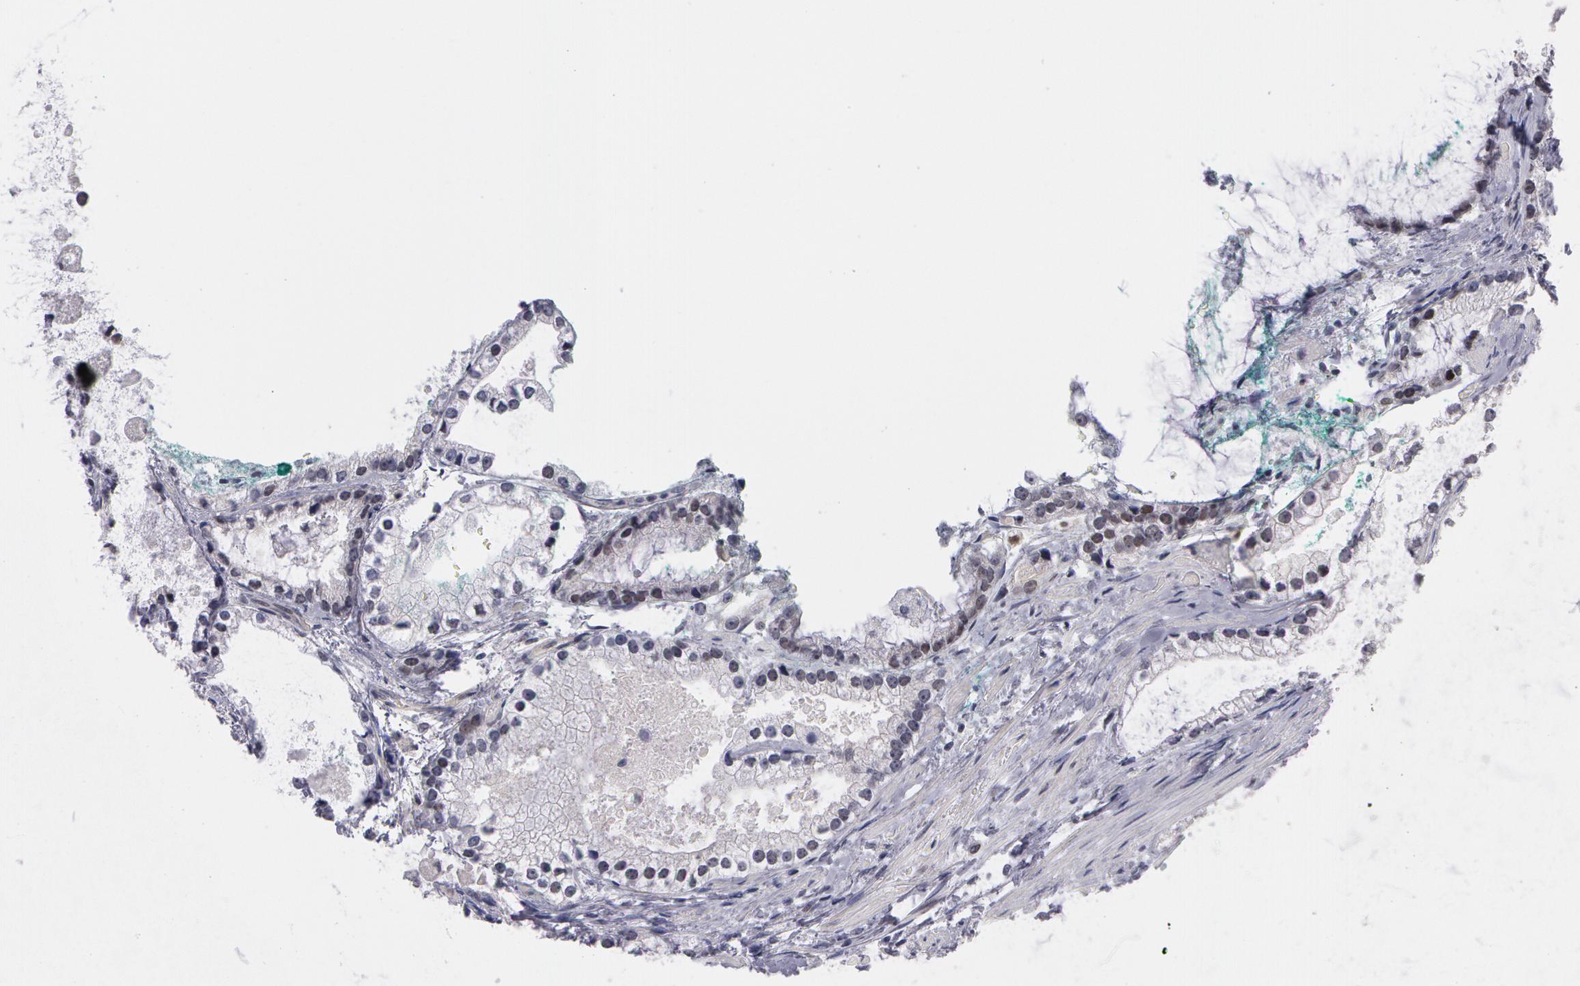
{"staining": {"intensity": "weak", "quantity": "<25%", "location": "nuclear"}, "tissue": "prostate cancer", "cell_type": "Tumor cells", "image_type": "cancer", "snomed": [{"axis": "morphology", "description": "Adenocarcinoma, High grade"}, {"axis": "topography", "description": "Prostate"}], "caption": "Image shows no significant protein staining in tumor cells of prostate adenocarcinoma (high-grade). (DAB immunohistochemistry visualized using brightfield microscopy, high magnification).", "gene": "PRICKLE1", "patient": {"sex": "male", "age": 63}}